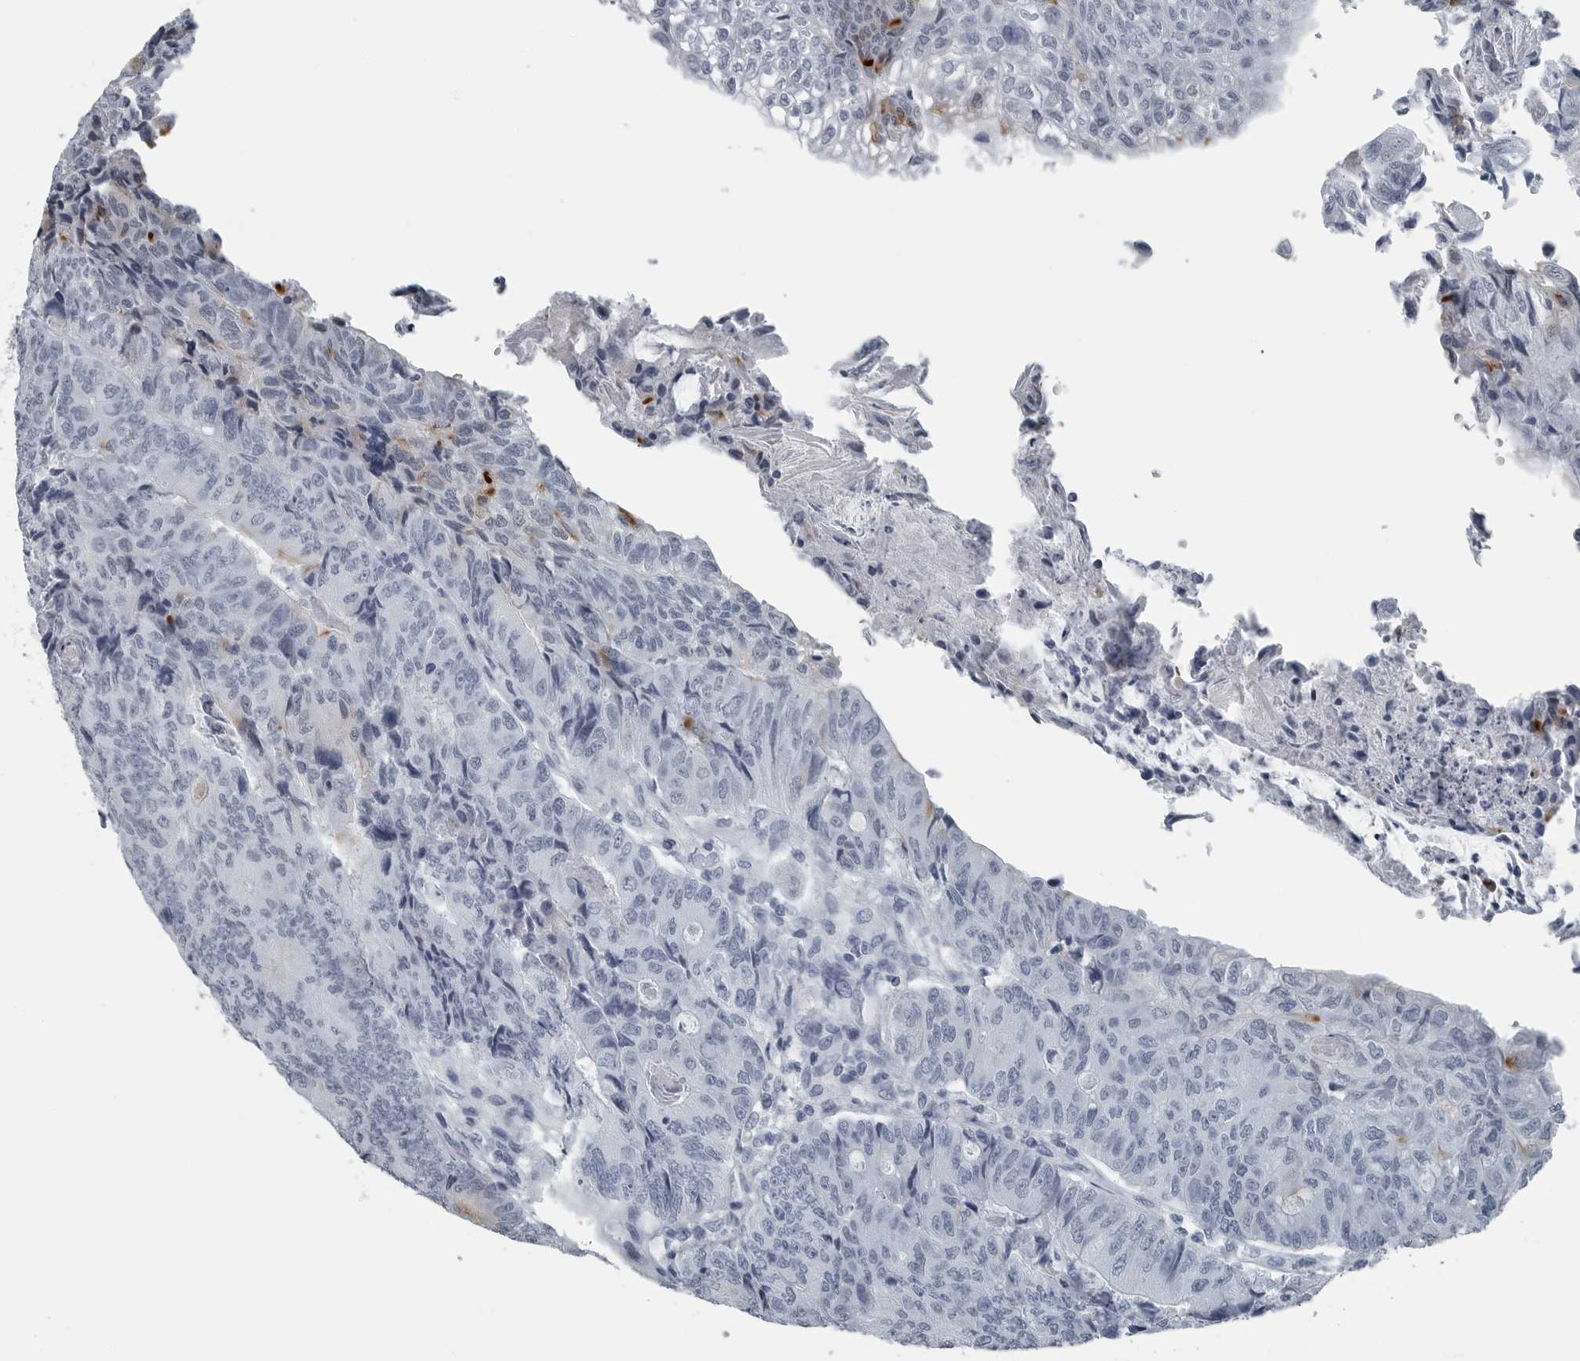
{"staining": {"intensity": "moderate", "quantity": "<25%", "location": "cytoplasmic/membranous"}, "tissue": "colorectal cancer", "cell_type": "Tumor cells", "image_type": "cancer", "snomed": [{"axis": "morphology", "description": "Adenocarcinoma, NOS"}, {"axis": "topography", "description": "Colon"}], "caption": "DAB immunohistochemical staining of colorectal adenocarcinoma exhibits moderate cytoplasmic/membranous protein staining in about <25% of tumor cells.", "gene": "SPINK1", "patient": {"sex": "female", "age": 67}}